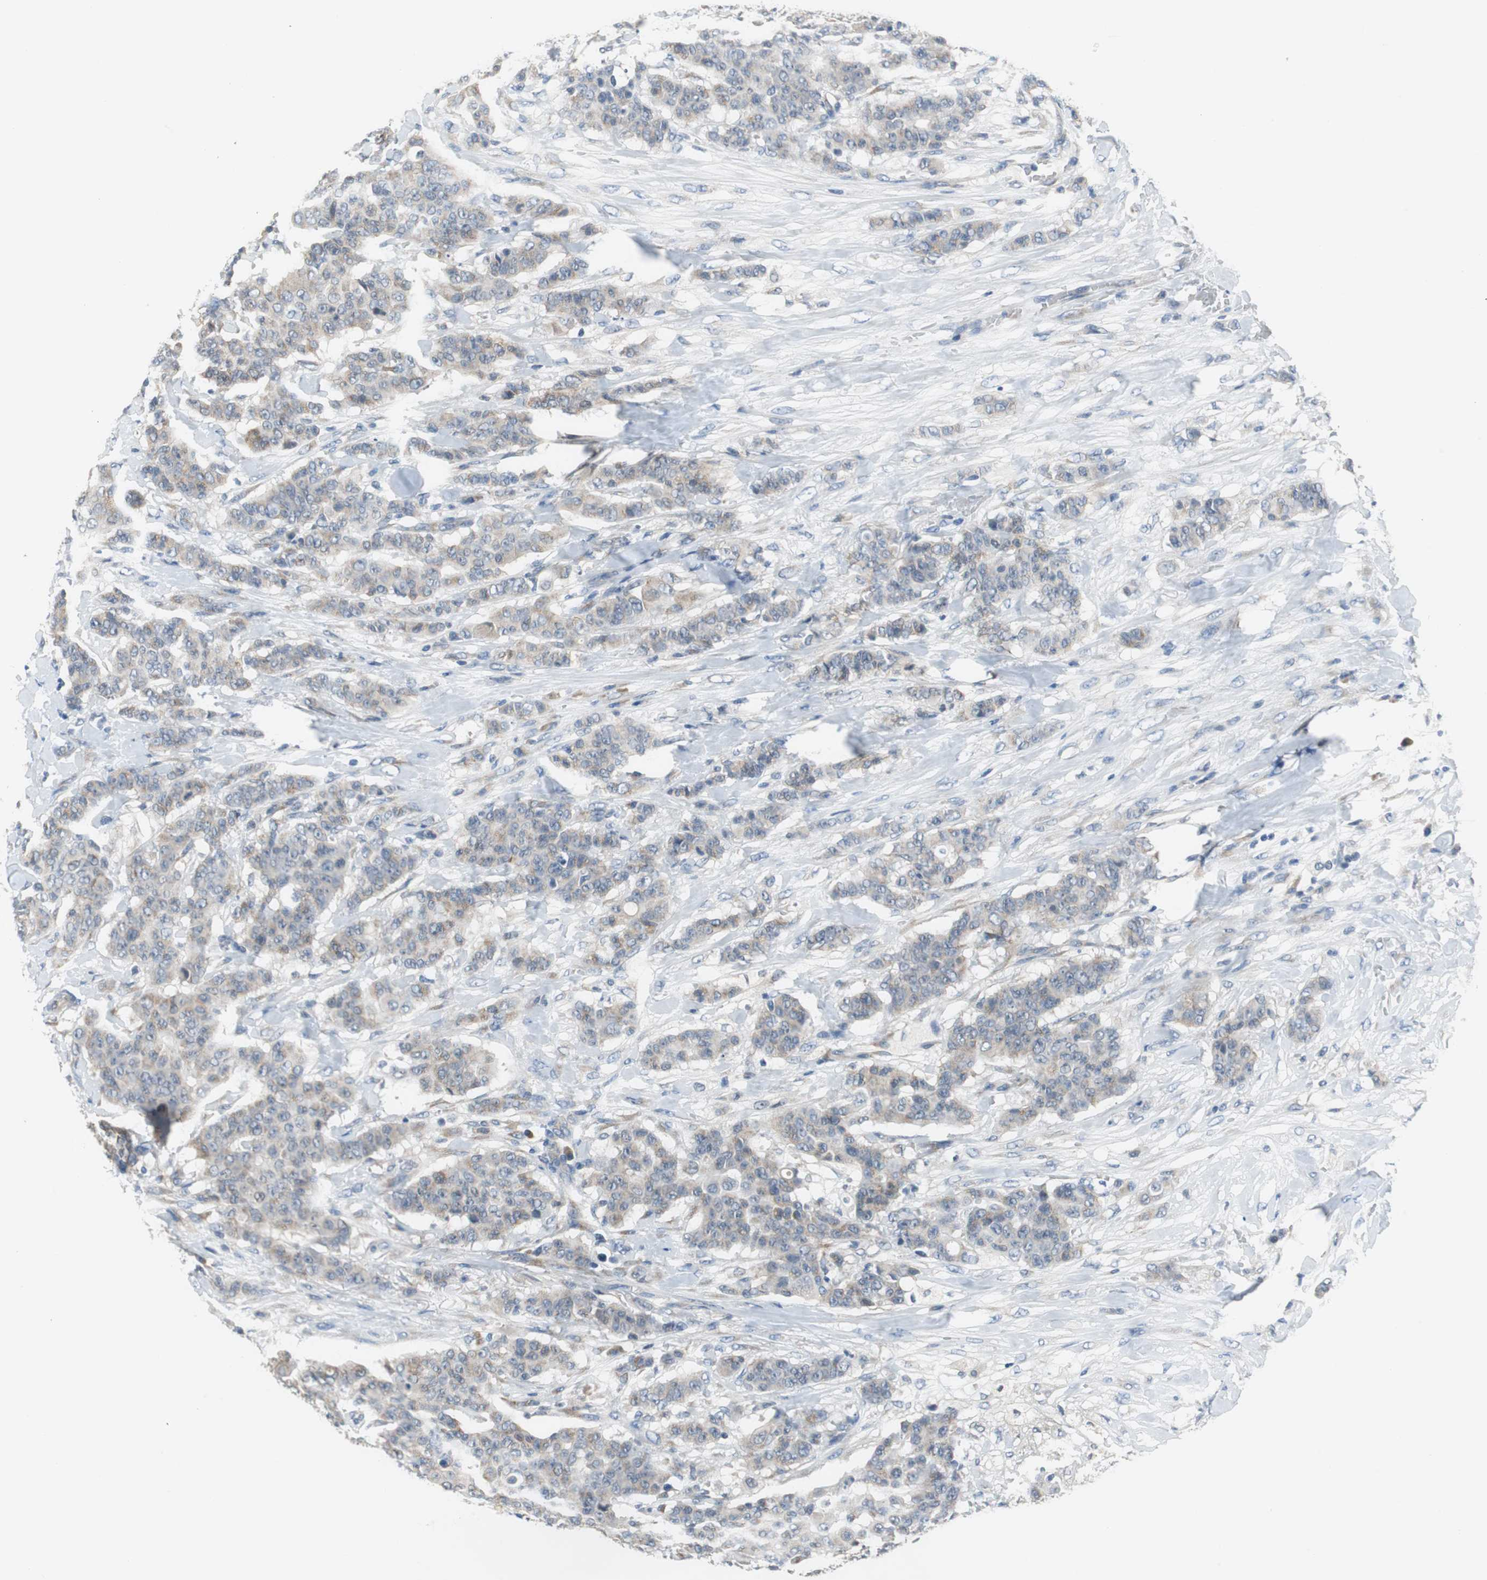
{"staining": {"intensity": "weak", "quantity": ">75%", "location": "cytoplasmic/membranous"}, "tissue": "breast cancer", "cell_type": "Tumor cells", "image_type": "cancer", "snomed": [{"axis": "morphology", "description": "Duct carcinoma"}, {"axis": "topography", "description": "Breast"}], "caption": "Immunohistochemical staining of breast cancer demonstrates weak cytoplasmic/membranous protein expression in about >75% of tumor cells.", "gene": "PLAA", "patient": {"sex": "female", "age": 40}}